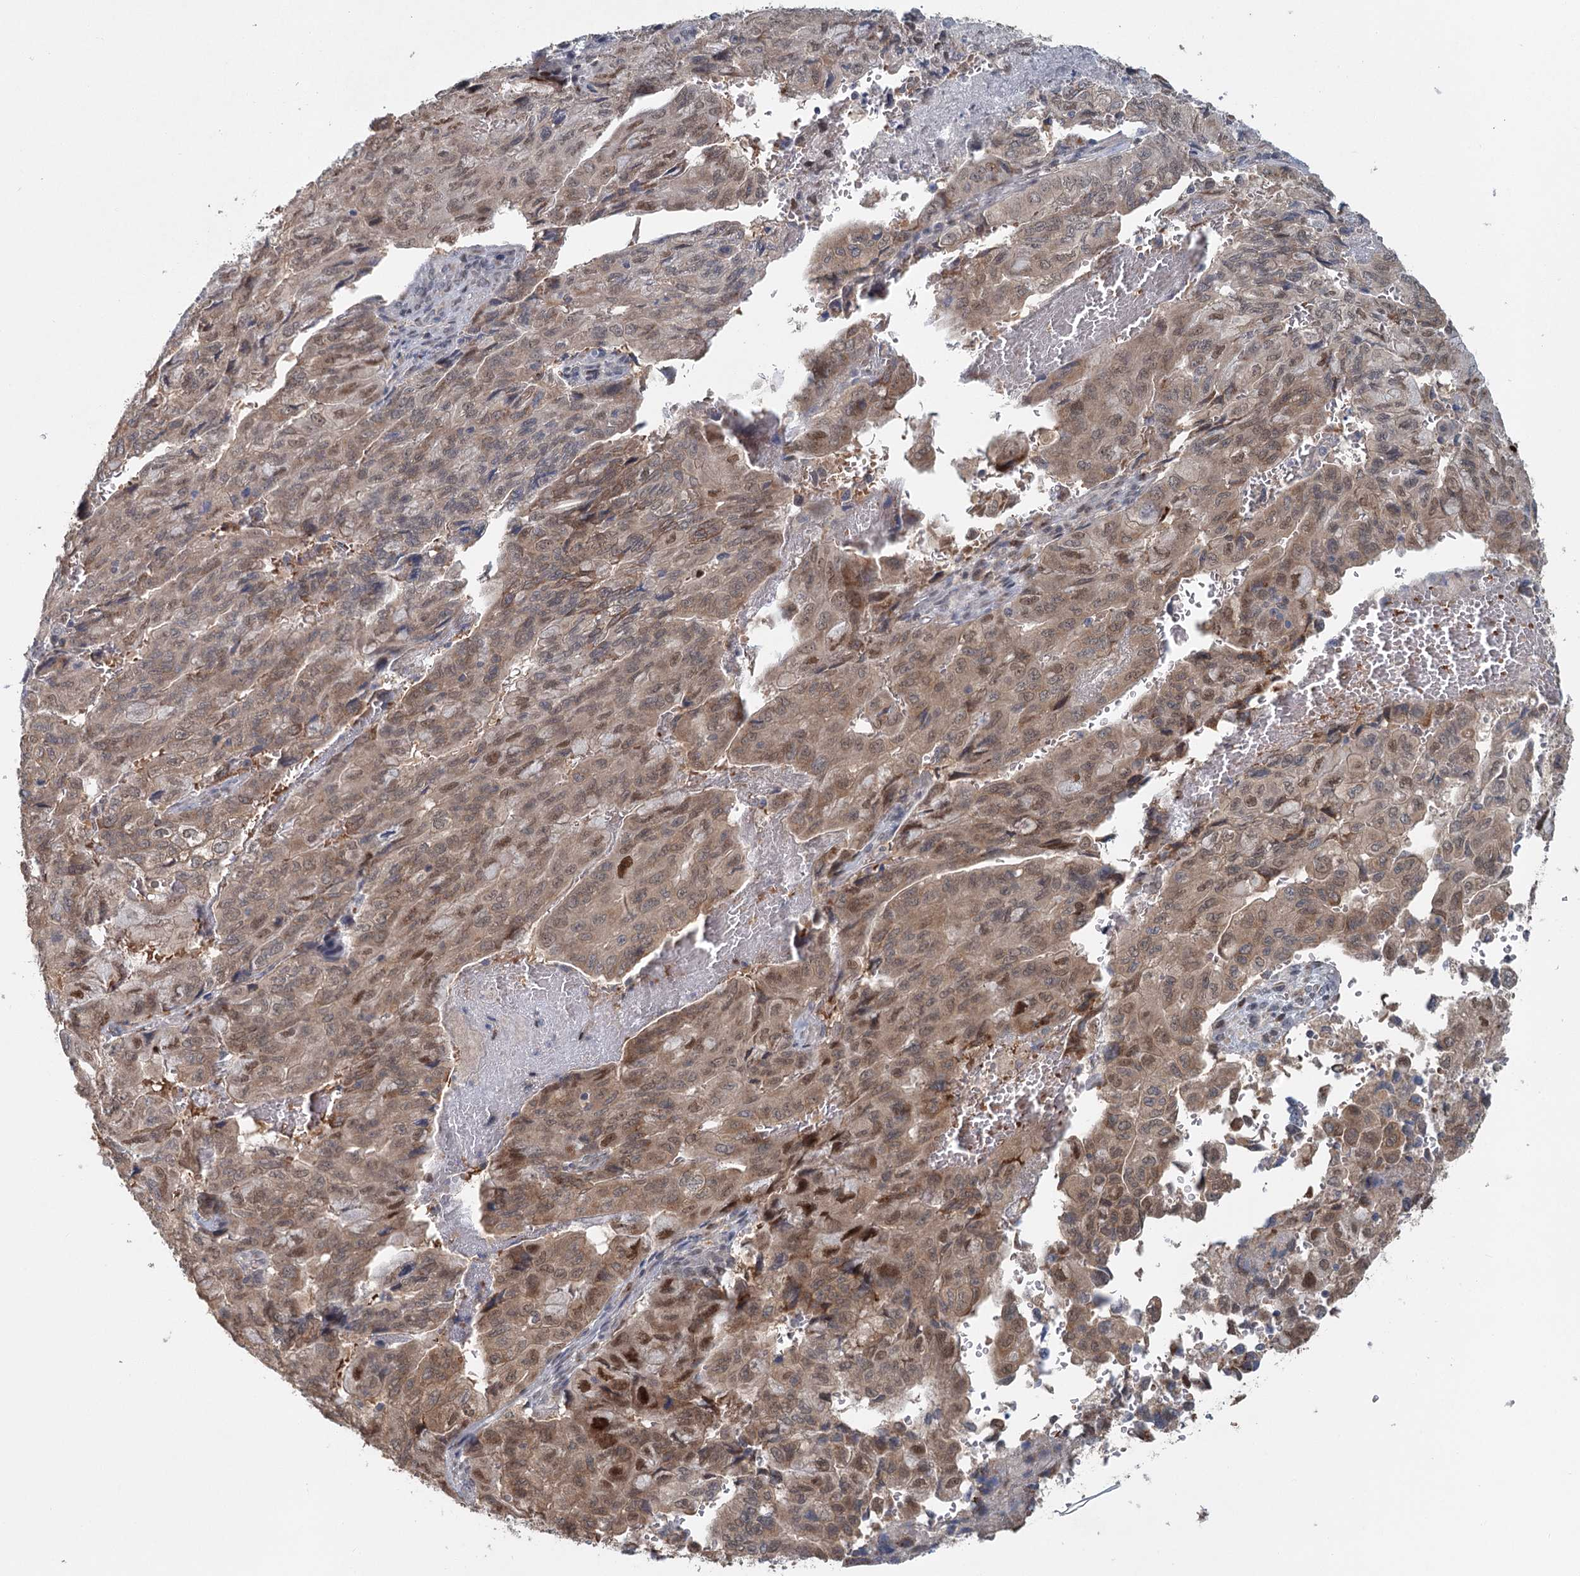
{"staining": {"intensity": "moderate", "quantity": ">75%", "location": "cytoplasmic/membranous,nuclear"}, "tissue": "pancreatic cancer", "cell_type": "Tumor cells", "image_type": "cancer", "snomed": [{"axis": "morphology", "description": "Adenocarcinoma, NOS"}, {"axis": "topography", "description": "Pancreas"}], "caption": "A micrograph showing moderate cytoplasmic/membranous and nuclear staining in about >75% of tumor cells in pancreatic cancer, as visualized by brown immunohistochemical staining.", "gene": "ADK", "patient": {"sex": "male", "age": 51}}